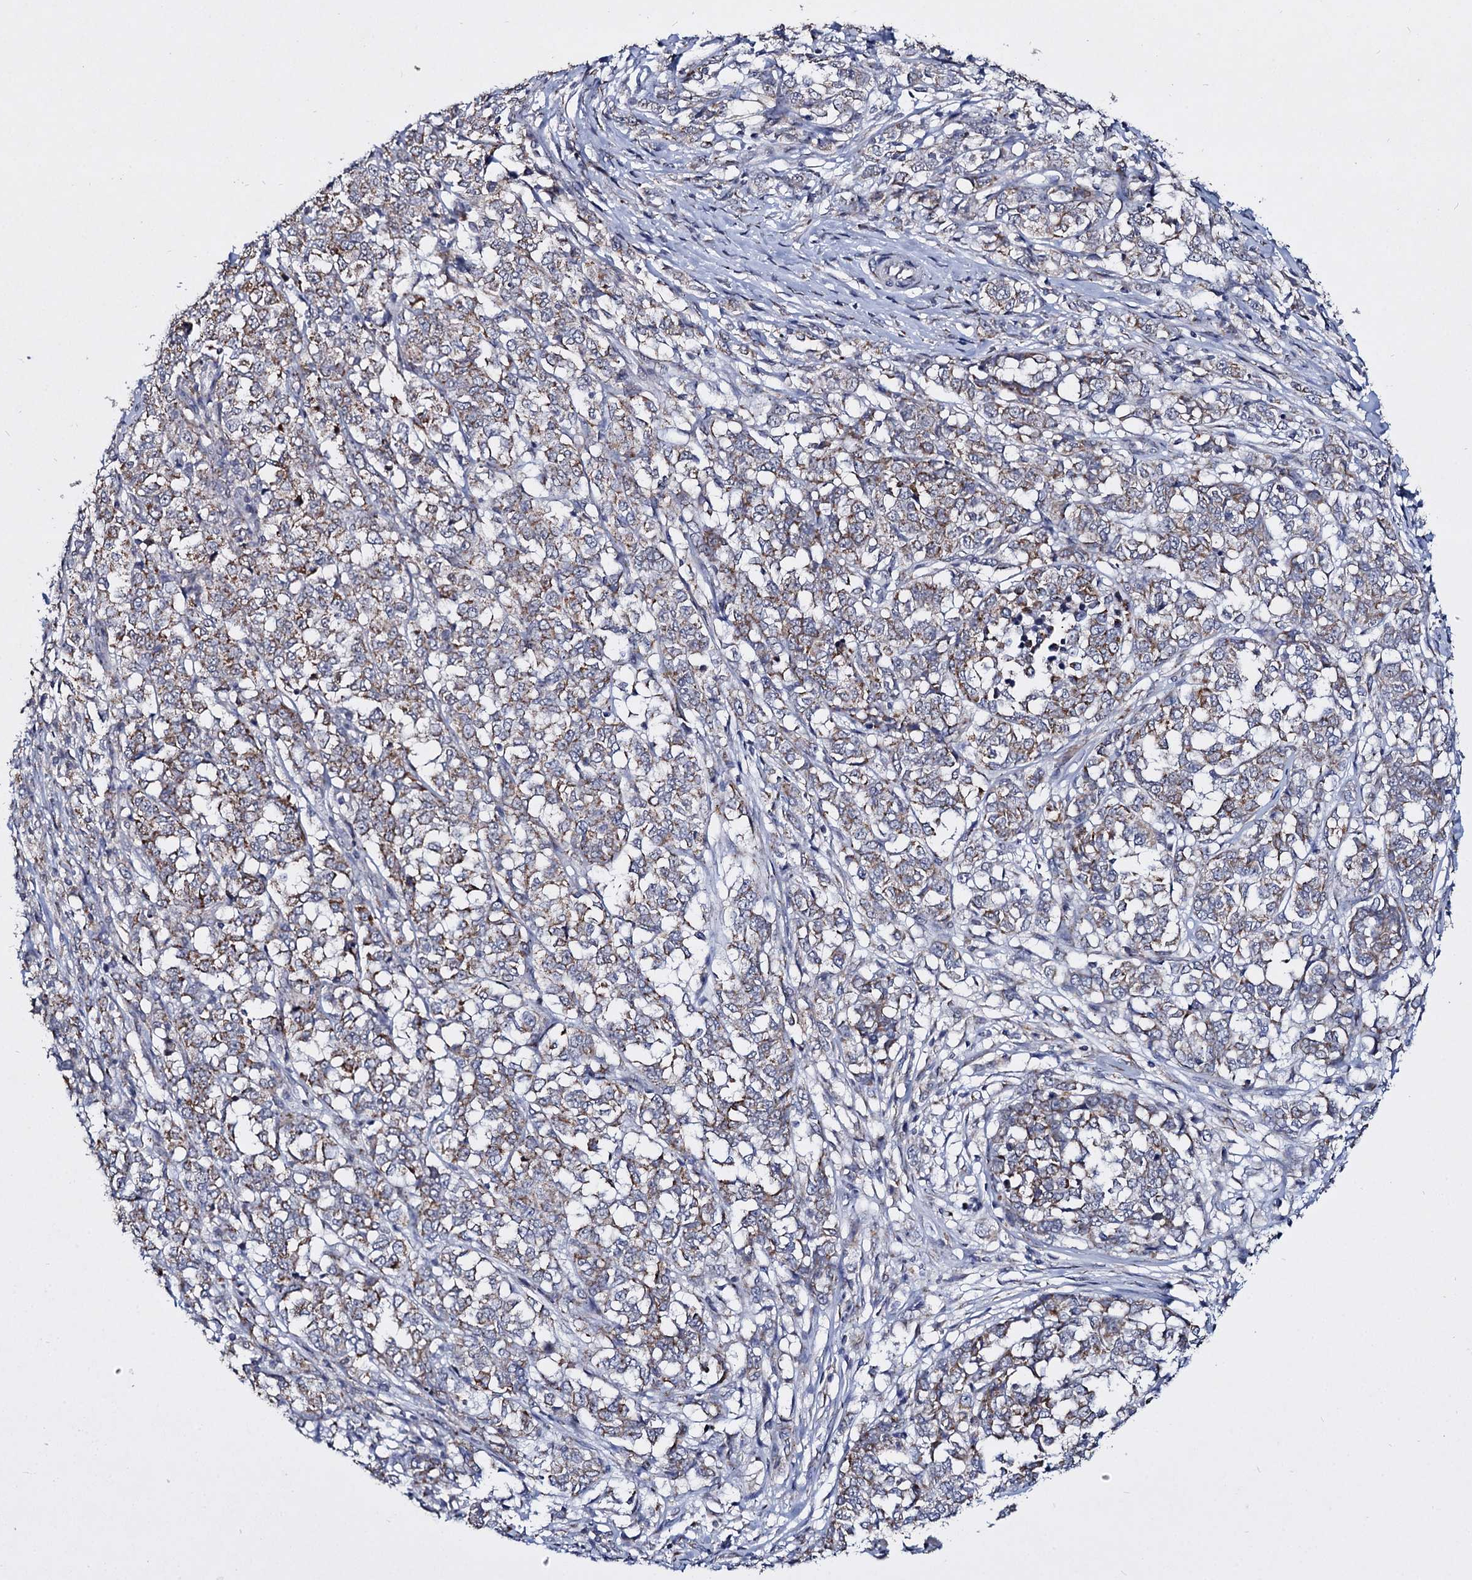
{"staining": {"intensity": "weak", "quantity": "<25%", "location": "cytoplasmic/membranous"}, "tissue": "melanoma", "cell_type": "Tumor cells", "image_type": "cancer", "snomed": [{"axis": "morphology", "description": "Malignant melanoma, NOS"}, {"axis": "topography", "description": "Skin"}], "caption": "High power microscopy histopathology image of an immunohistochemistry (IHC) micrograph of malignant melanoma, revealing no significant expression in tumor cells.", "gene": "RPUSD4", "patient": {"sex": "female", "age": 72}}